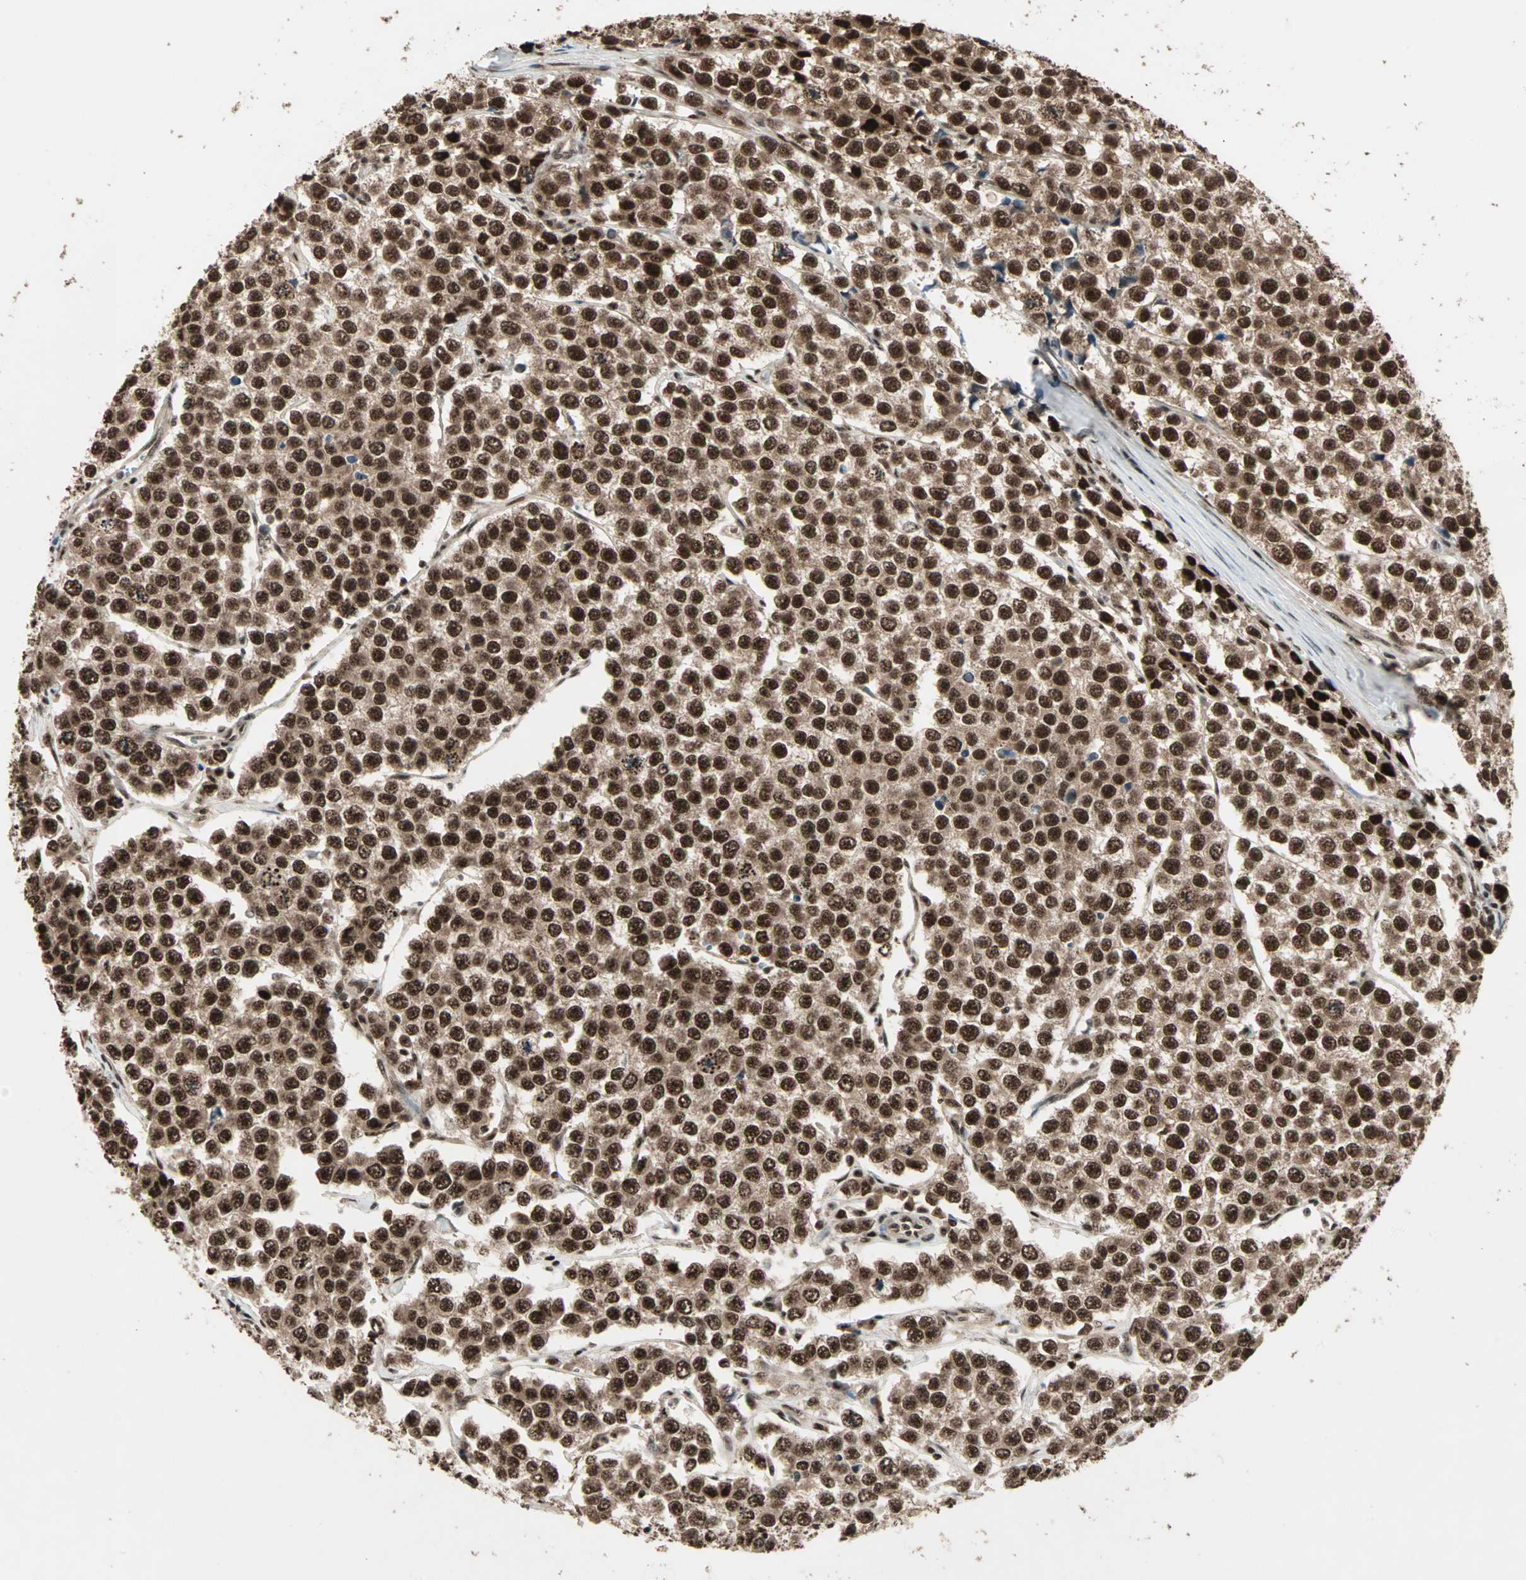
{"staining": {"intensity": "strong", "quantity": ">75%", "location": "cytoplasmic/membranous,nuclear"}, "tissue": "testis cancer", "cell_type": "Tumor cells", "image_type": "cancer", "snomed": [{"axis": "morphology", "description": "Seminoma, NOS"}, {"axis": "morphology", "description": "Carcinoma, Embryonal, NOS"}, {"axis": "topography", "description": "Testis"}], "caption": "Immunohistochemical staining of embryonal carcinoma (testis) reveals strong cytoplasmic/membranous and nuclear protein staining in approximately >75% of tumor cells. (Stains: DAB in brown, nuclei in blue, Microscopy: brightfield microscopy at high magnification).", "gene": "ZNF44", "patient": {"sex": "male", "age": 52}}